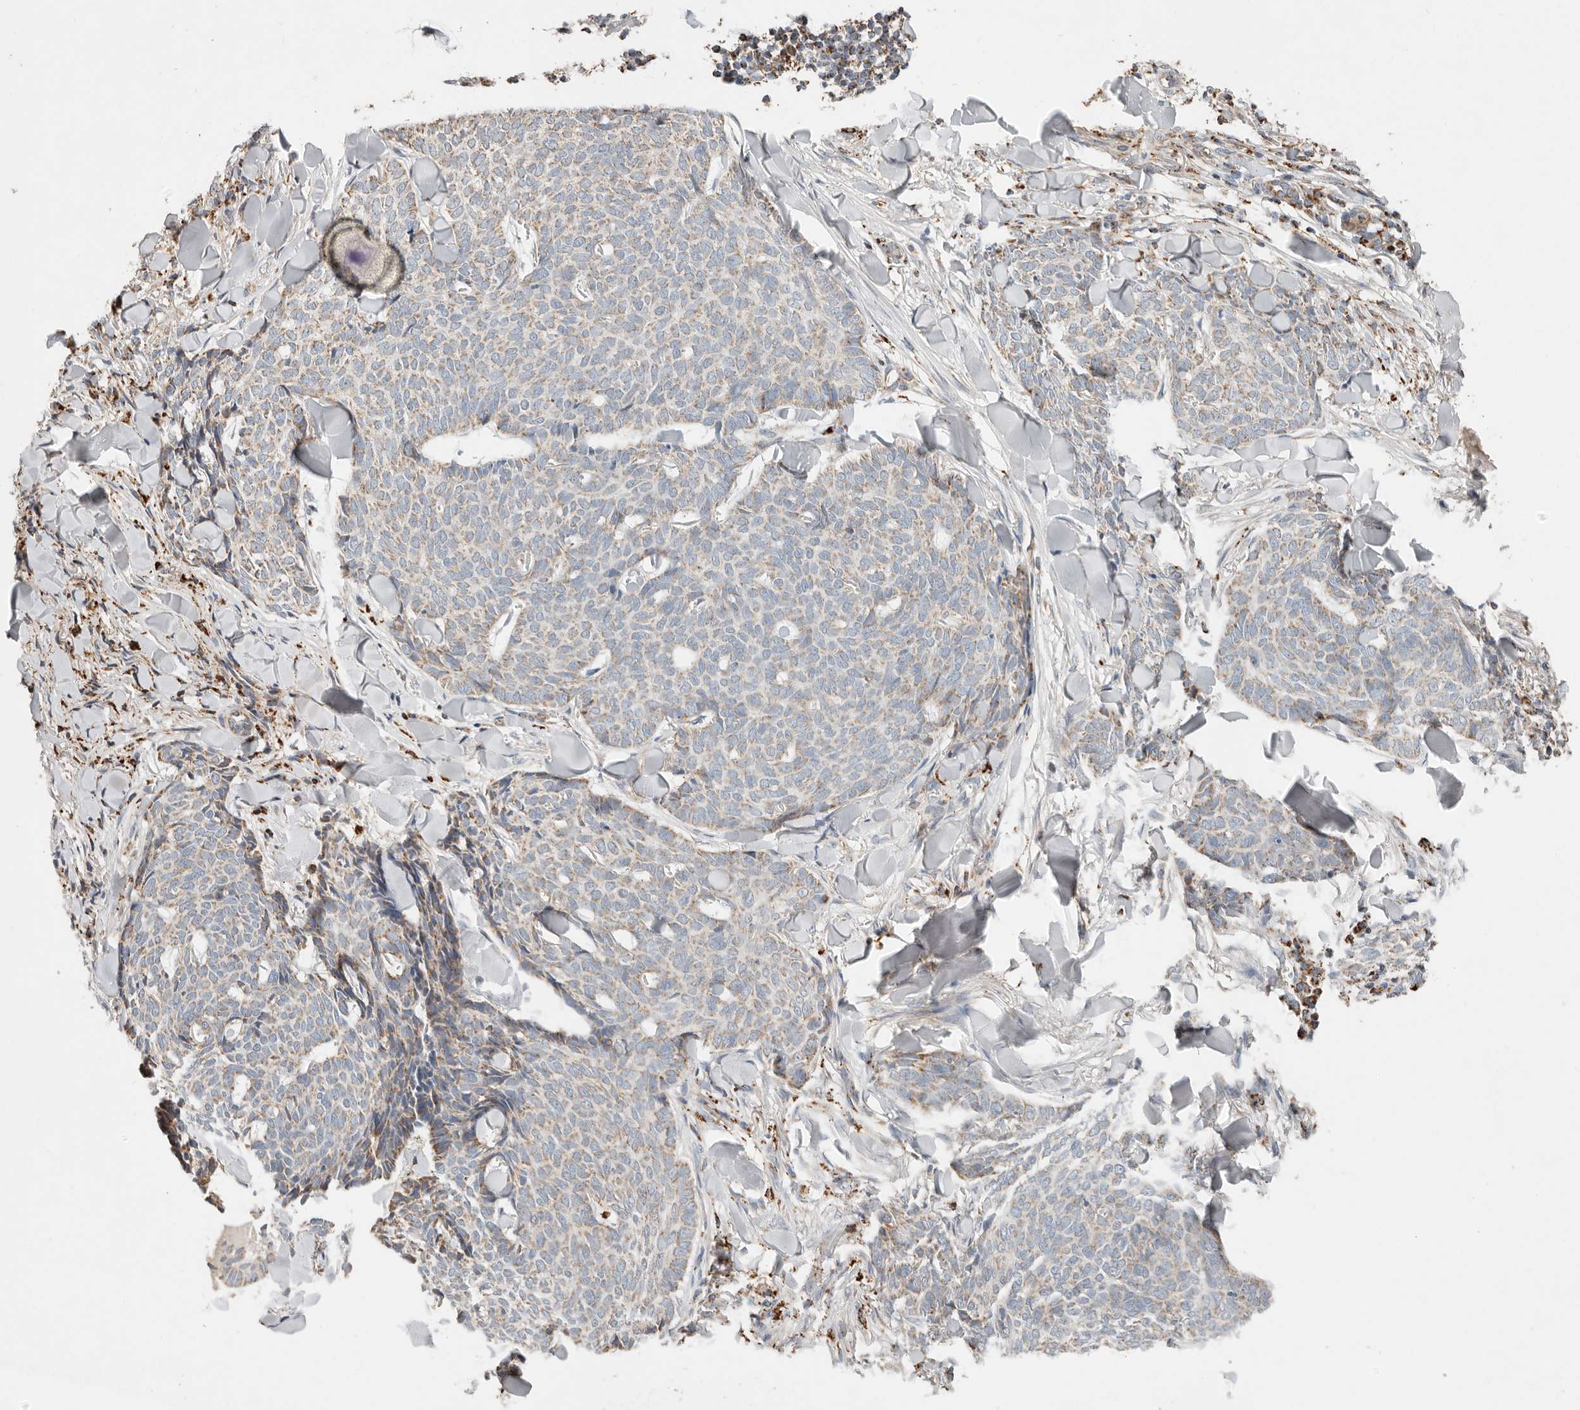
{"staining": {"intensity": "weak", "quantity": "25%-75%", "location": "cytoplasmic/membranous"}, "tissue": "skin cancer", "cell_type": "Tumor cells", "image_type": "cancer", "snomed": [{"axis": "morphology", "description": "Normal tissue, NOS"}, {"axis": "morphology", "description": "Basal cell carcinoma"}, {"axis": "topography", "description": "Skin"}], "caption": "A photomicrograph showing weak cytoplasmic/membranous positivity in approximately 25%-75% of tumor cells in skin cancer (basal cell carcinoma), as visualized by brown immunohistochemical staining.", "gene": "ARHGEF10L", "patient": {"sex": "male", "age": 50}}